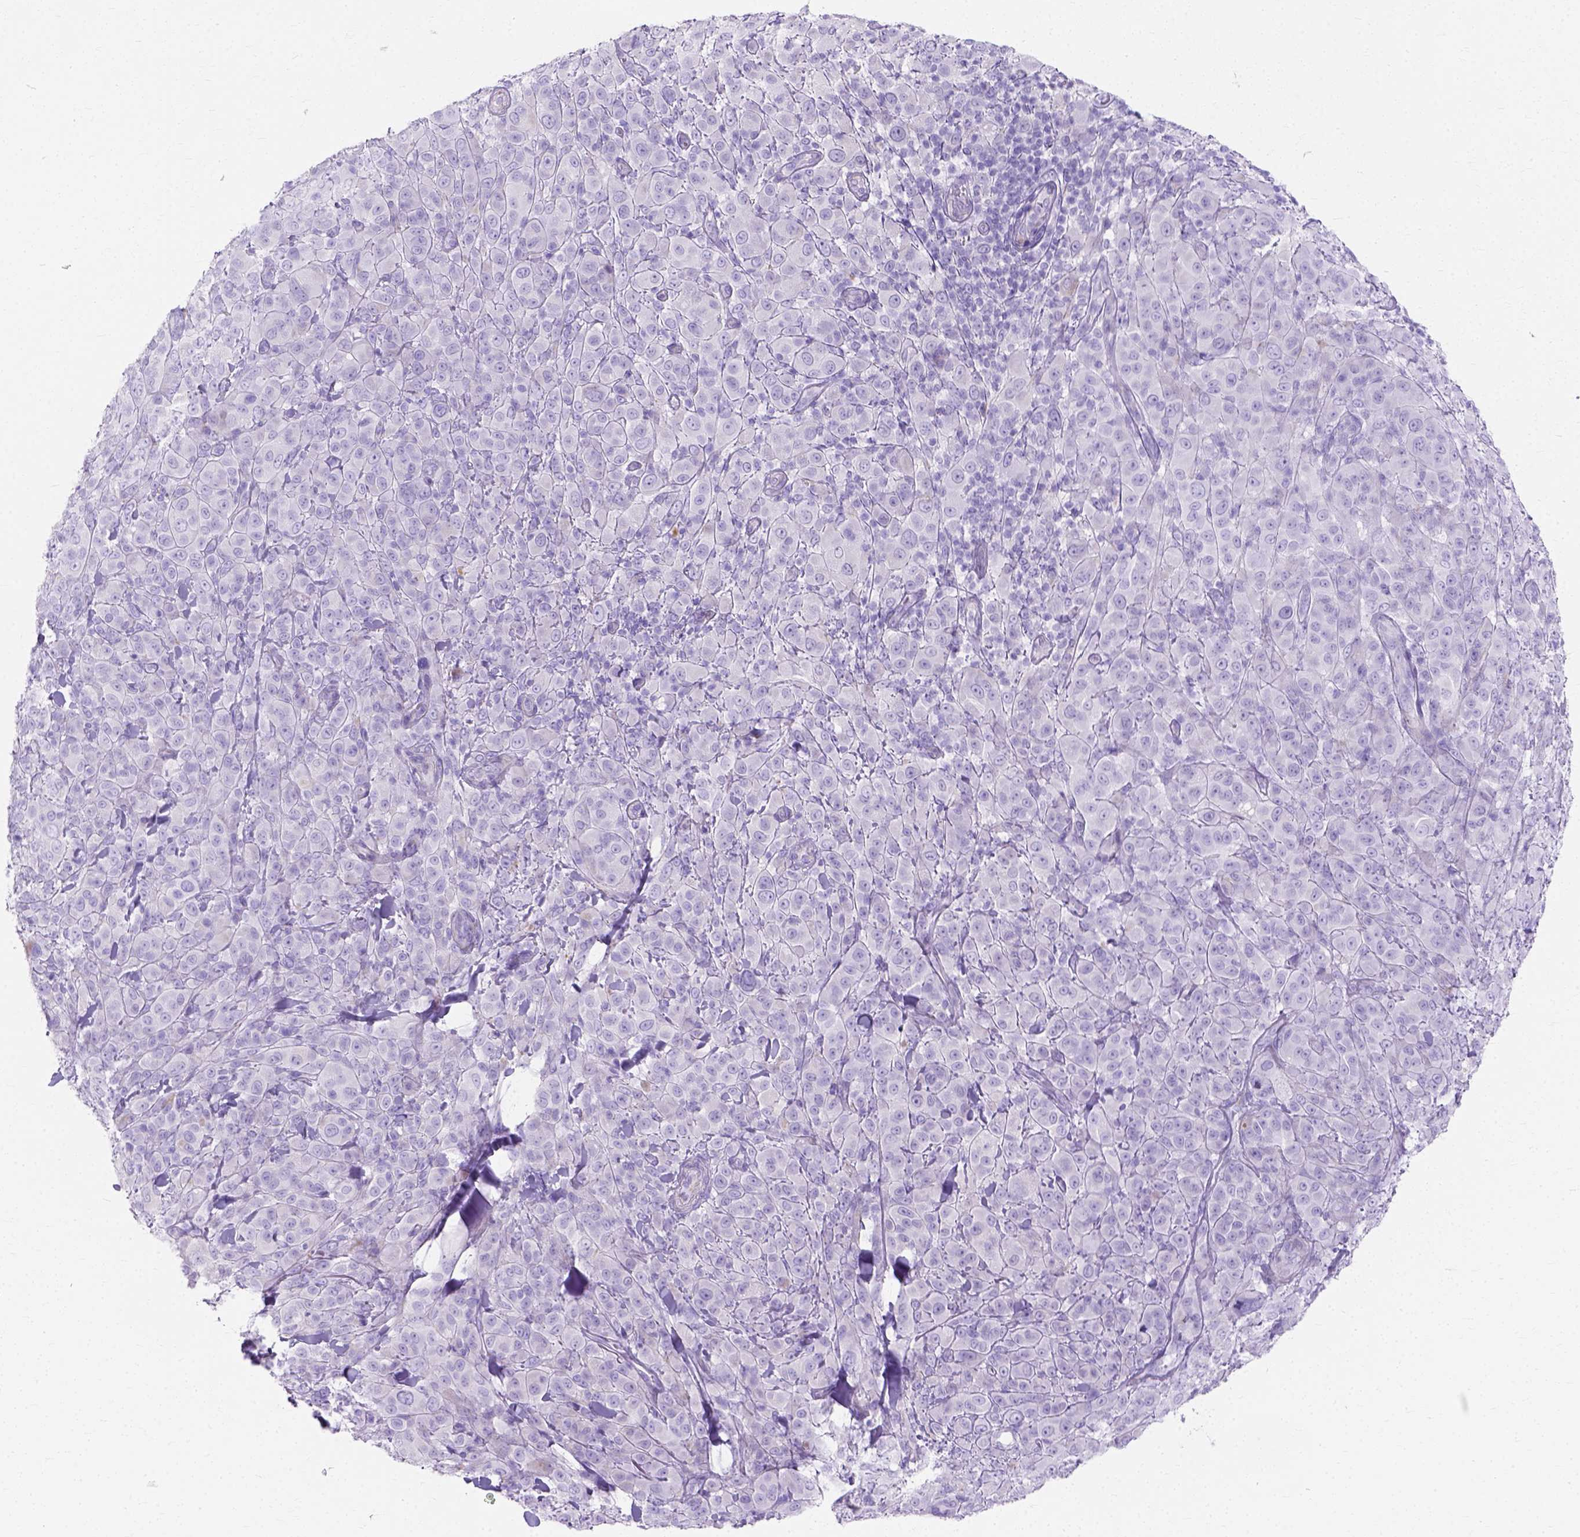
{"staining": {"intensity": "negative", "quantity": "none", "location": "none"}, "tissue": "melanoma", "cell_type": "Tumor cells", "image_type": "cancer", "snomed": [{"axis": "morphology", "description": "Malignant melanoma, NOS"}, {"axis": "topography", "description": "Skin"}], "caption": "Immunohistochemistry (IHC) of malignant melanoma displays no positivity in tumor cells.", "gene": "MYH15", "patient": {"sex": "female", "age": 87}}